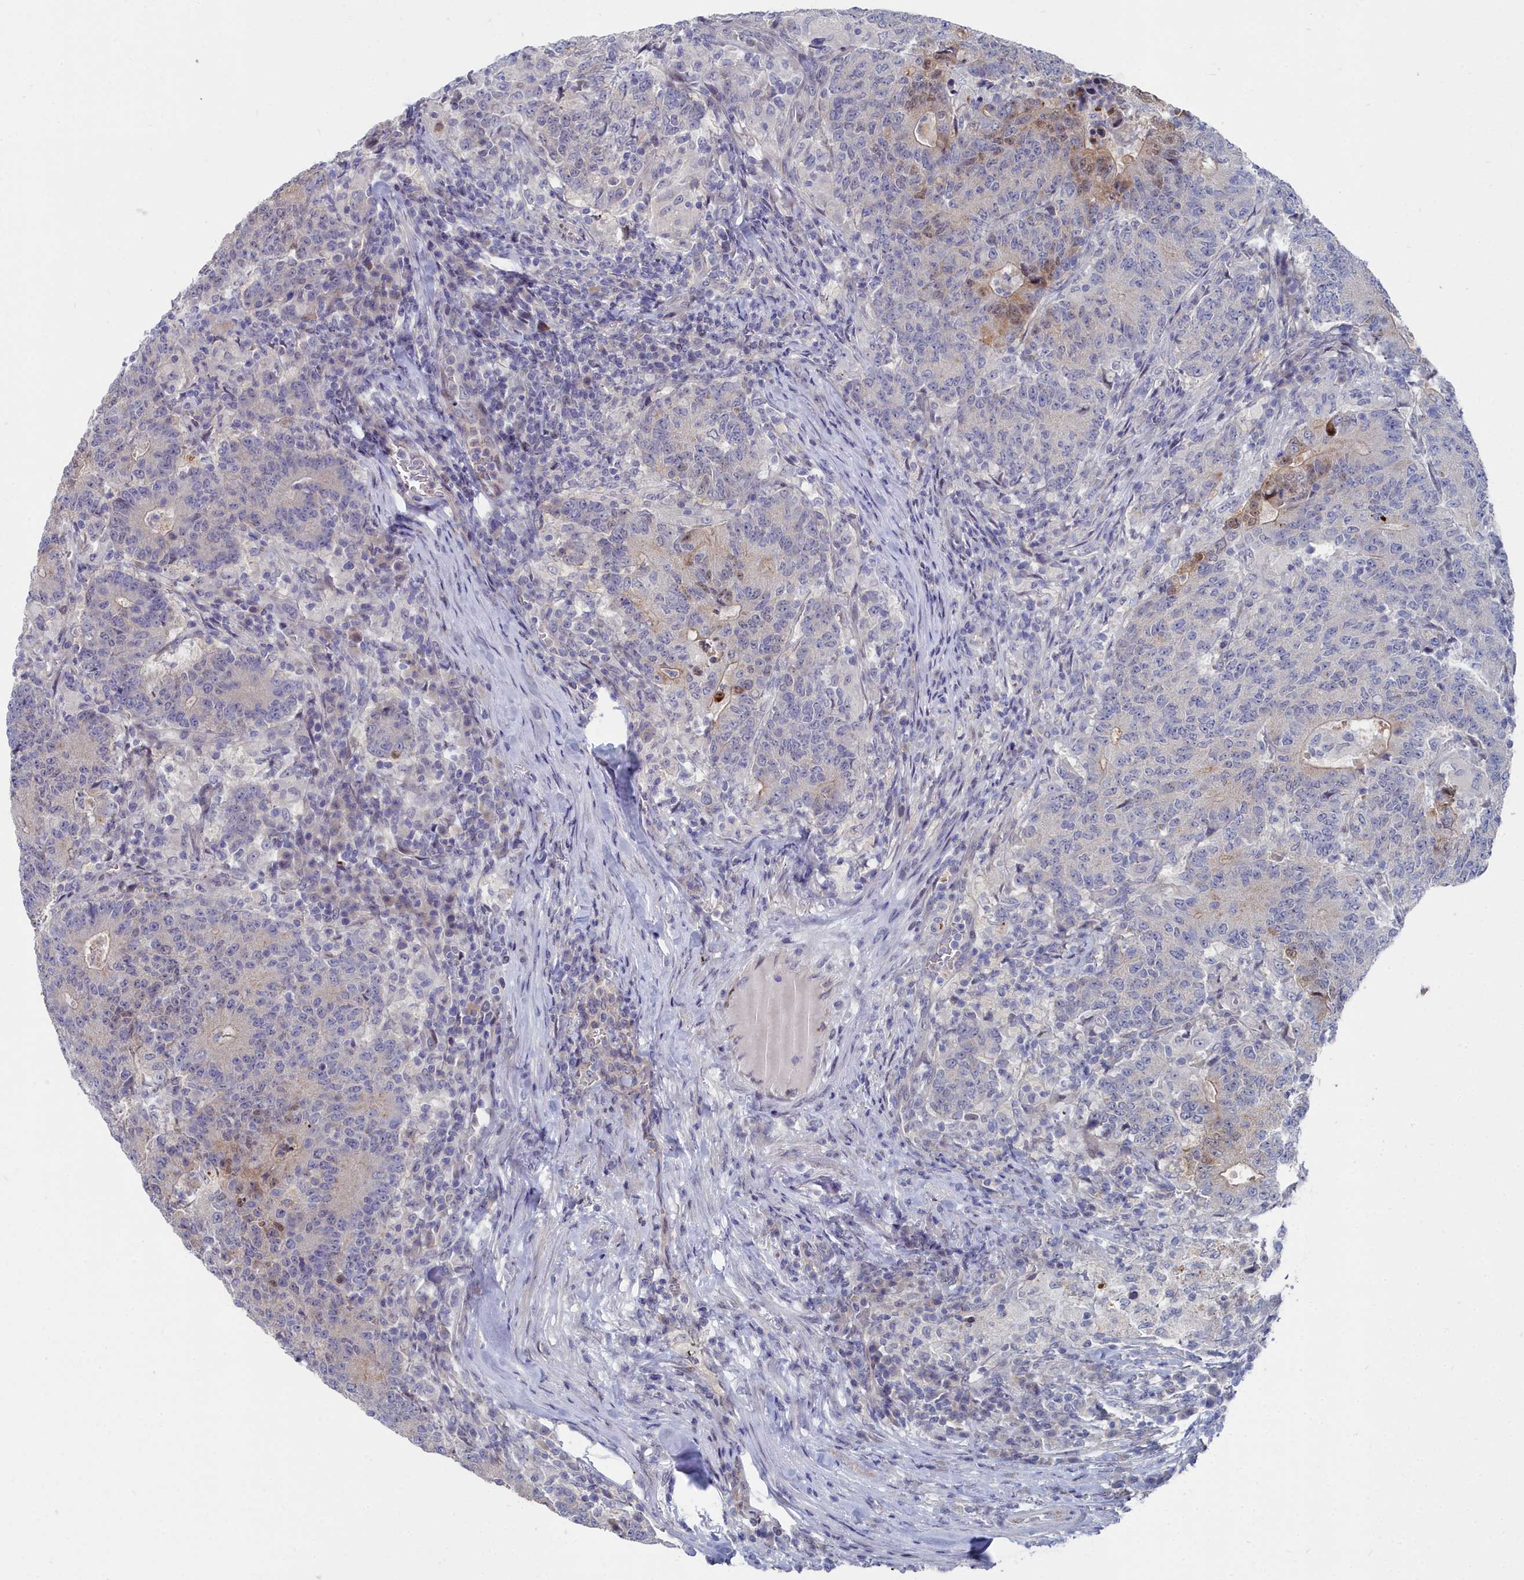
{"staining": {"intensity": "weak", "quantity": "<25%", "location": "cytoplasmic/membranous,nuclear"}, "tissue": "colorectal cancer", "cell_type": "Tumor cells", "image_type": "cancer", "snomed": [{"axis": "morphology", "description": "Adenocarcinoma, NOS"}, {"axis": "topography", "description": "Colon"}], "caption": "Colorectal adenocarcinoma was stained to show a protein in brown. There is no significant staining in tumor cells.", "gene": "RPS27A", "patient": {"sex": "female", "age": 75}}